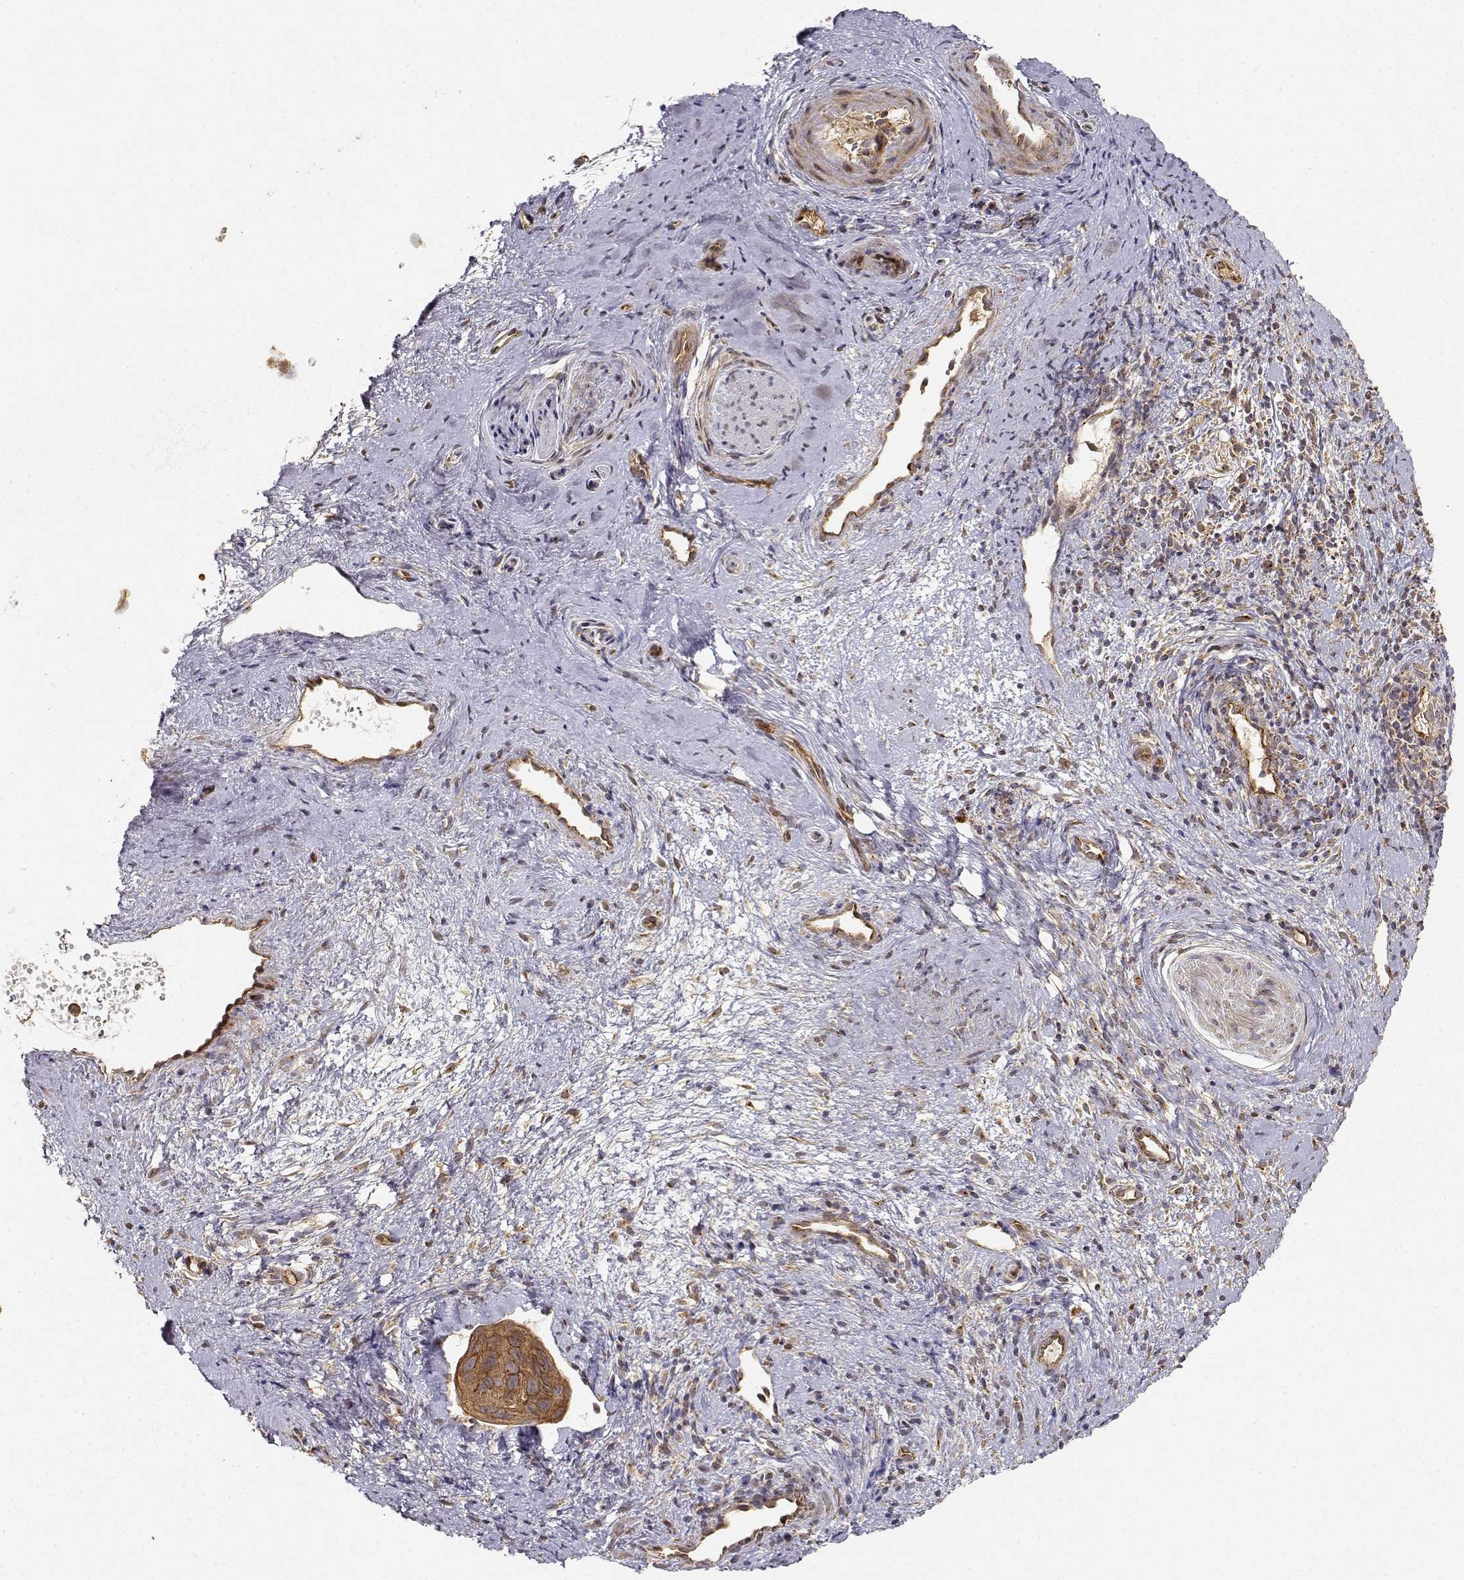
{"staining": {"intensity": "strong", "quantity": ">75%", "location": "cytoplasmic/membranous"}, "tissue": "cervical cancer", "cell_type": "Tumor cells", "image_type": "cancer", "snomed": [{"axis": "morphology", "description": "Squamous cell carcinoma, NOS"}, {"axis": "topography", "description": "Cervix"}], "caption": "IHC (DAB (3,3'-diaminobenzidine)) staining of cervical squamous cell carcinoma exhibits strong cytoplasmic/membranous protein expression in approximately >75% of tumor cells.", "gene": "CDK5RAP2", "patient": {"sex": "female", "age": 35}}